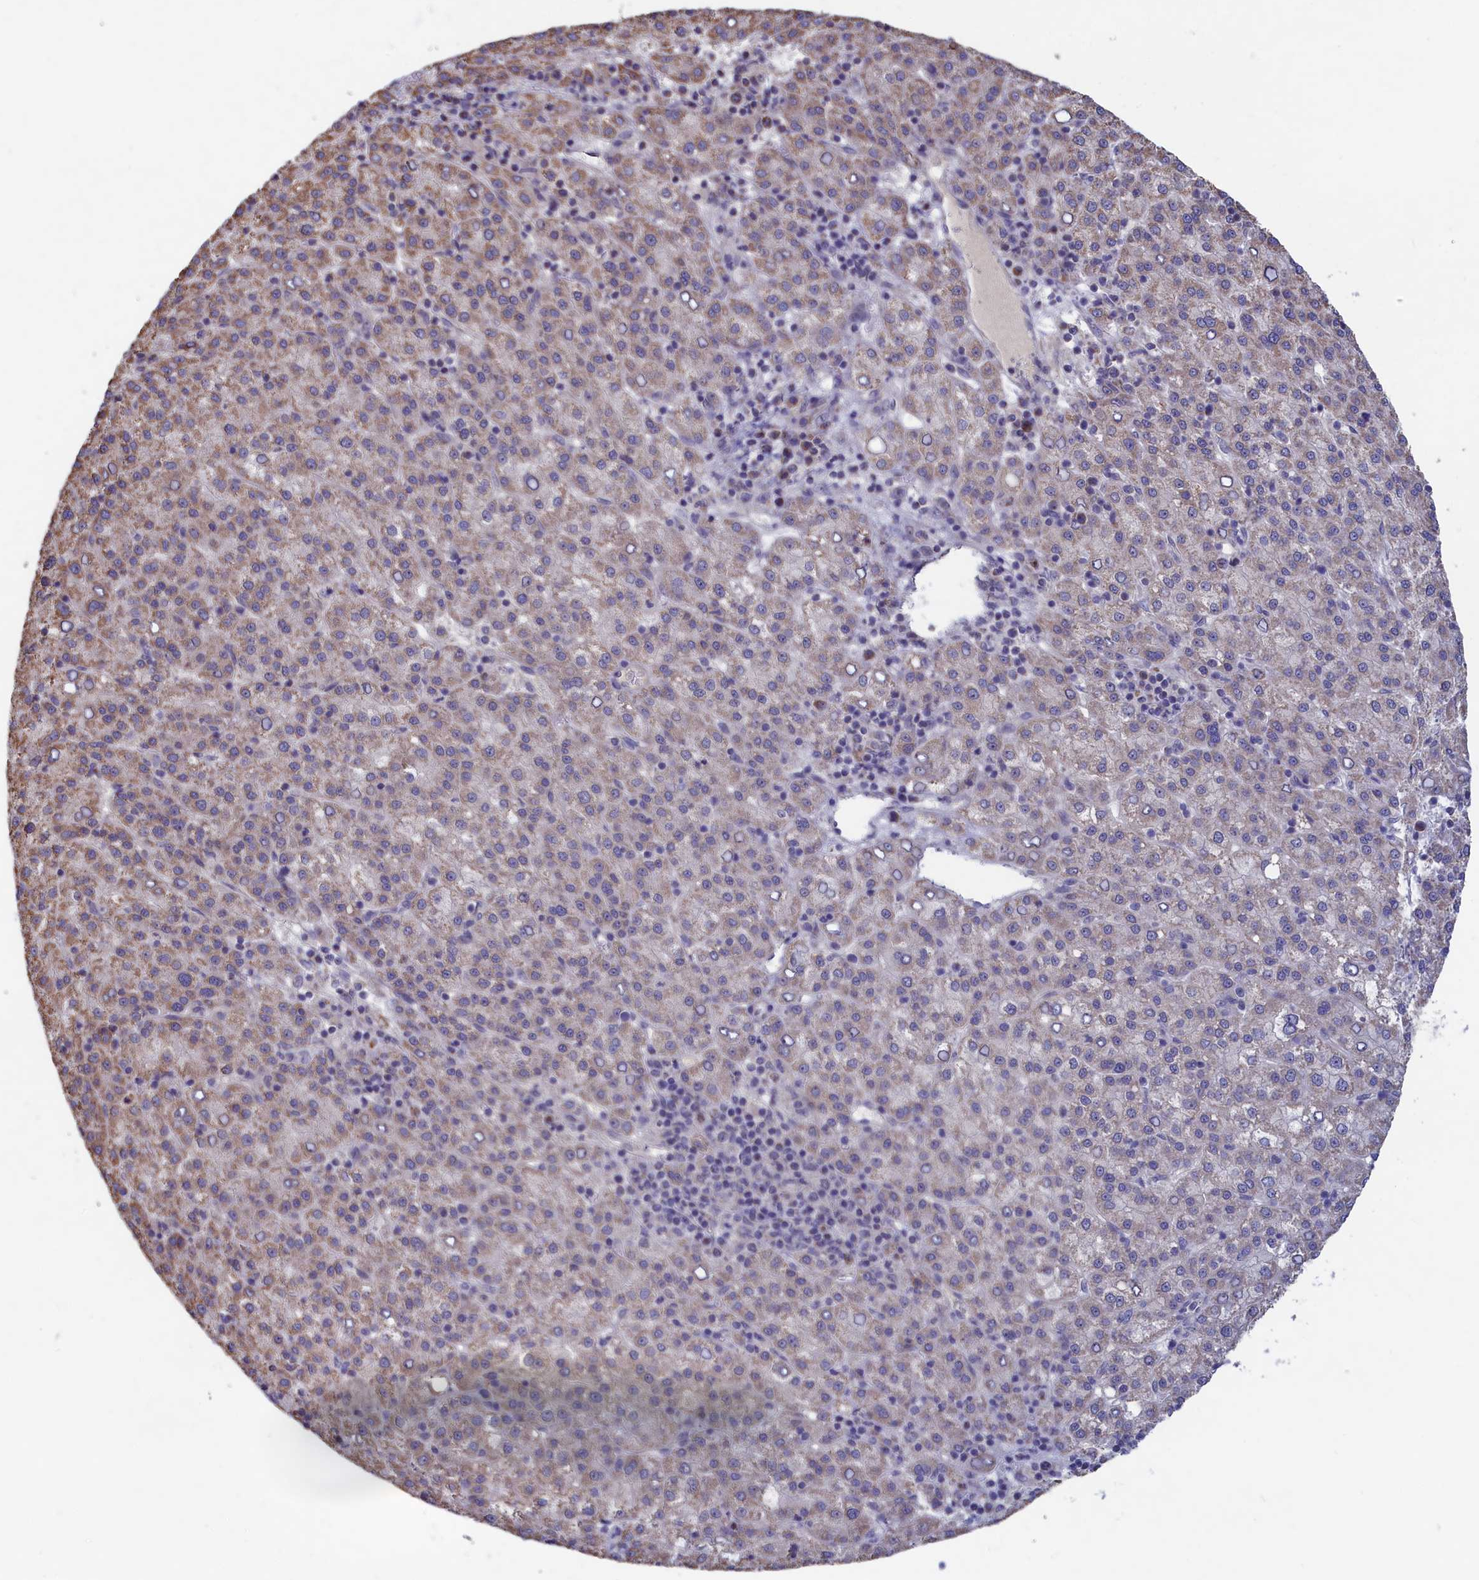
{"staining": {"intensity": "moderate", "quantity": "25%-75%", "location": "cytoplasmic/membranous"}, "tissue": "liver cancer", "cell_type": "Tumor cells", "image_type": "cancer", "snomed": [{"axis": "morphology", "description": "Carcinoma, Hepatocellular, NOS"}, {"axis": "topography", "description": "Liver"}], "caption": "This is an image of IHC staining of liver cancer (hepatocellular carcinoma), which shows moderate positivity in the cytoplasmic/membranous of tumor cells.", "gene": "ZNF816", "patient": {"sex": "female", "age": 58}}